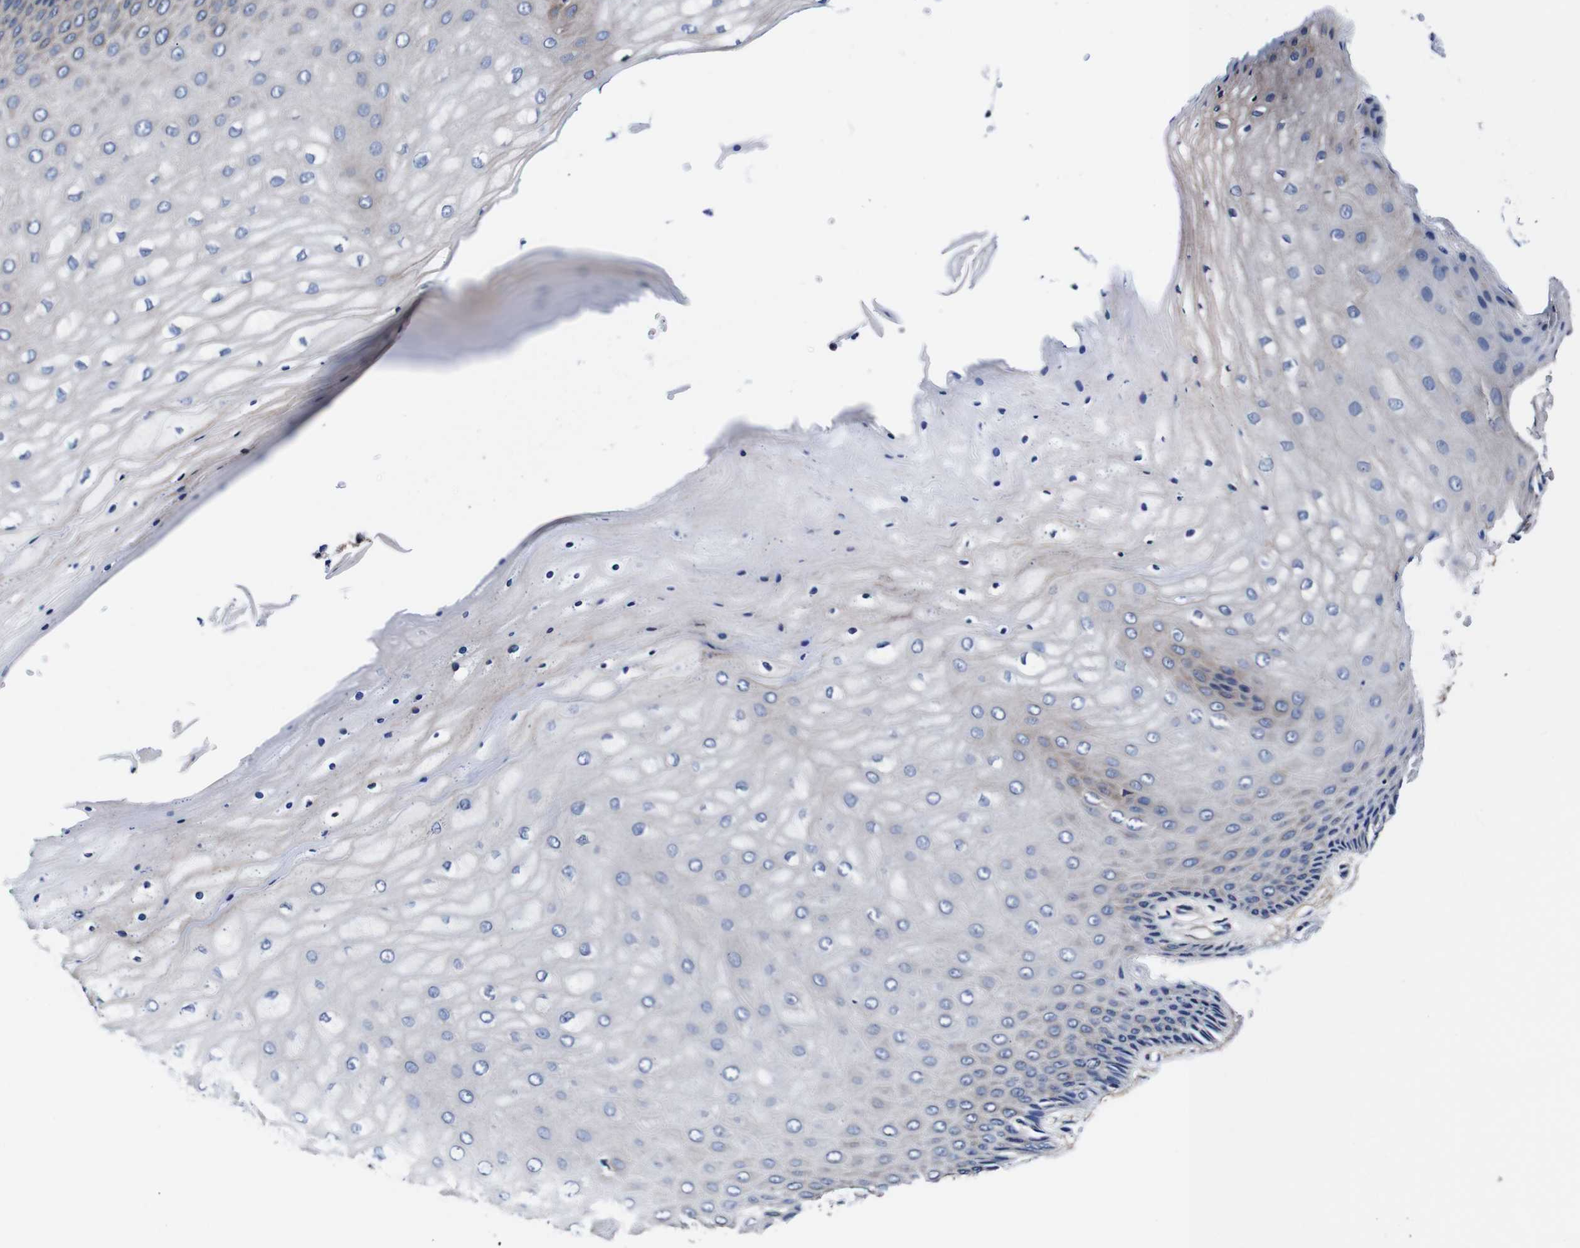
{"staining": {"intensity": "negative", "quantity": "none", "location": "none"}, "tissue": "cervix", "cell_type": "Glandular cells", "image_type": "normal", "snomed": [{"axis": "morphology", "description": "Normal tissue, NOS"}, {"axis": "topography", "description": "Cervix"}], "caption": "Immunohistochemical staining of normal cervix displays no significant staining in glandular cells.", "gene": "PDCD6IP", "patient": {"sex": "female", "age": 55}}